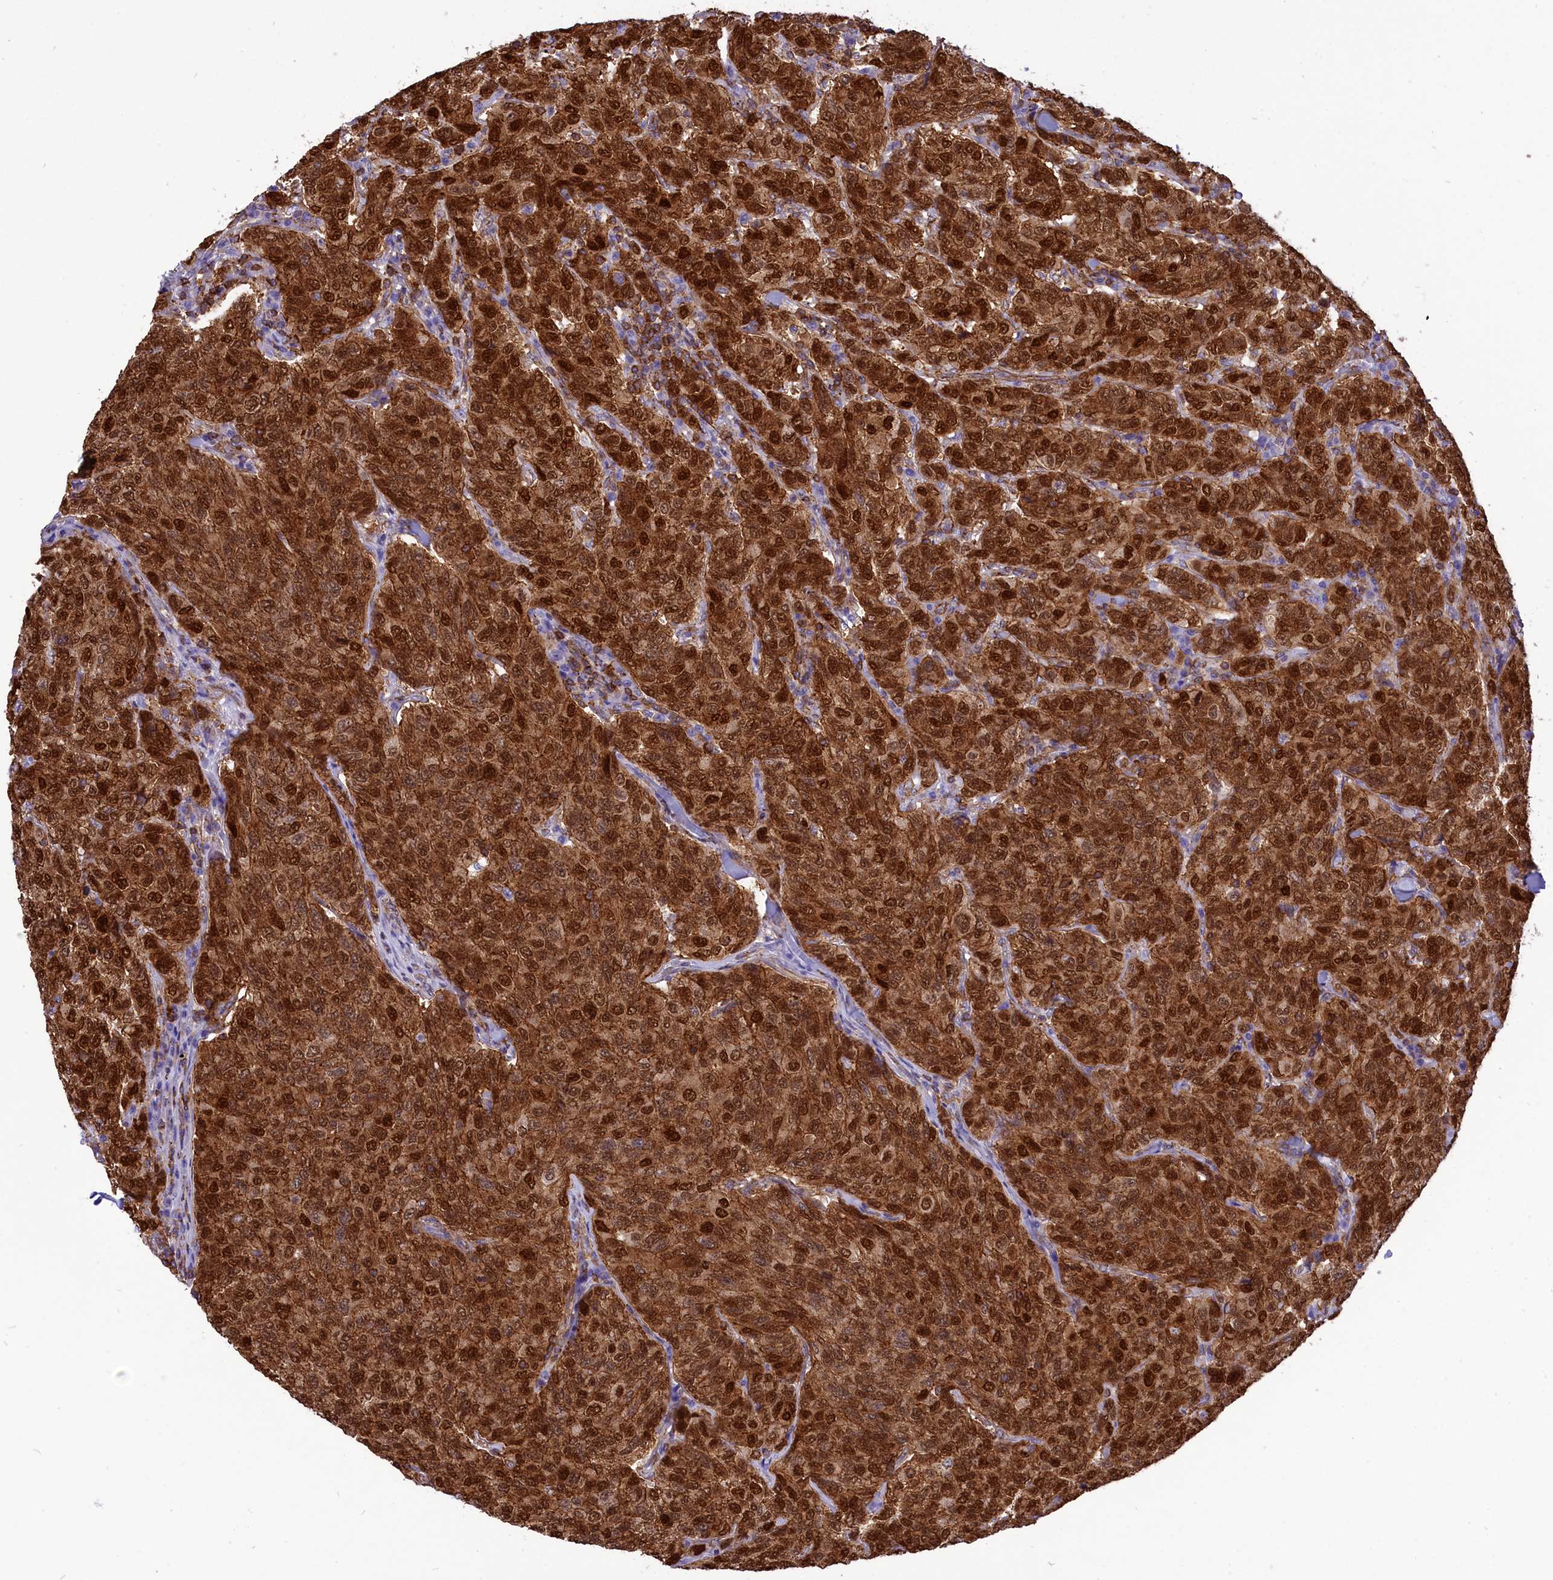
{"staining": {"intensity": "strong", "quantity": ">75%", "location": "cytoplasmic/membranous,nuclear"}, "tissue": "breast cancer", "cell_type": "Tumor cells", "image_type": "cancer", "snomed": [{"axis": "morphology", "description": "Duct carcinoma"}, {"axis": "topography", "description": "Breast"}], "caption": "Protein expression analysis of human invasive ductal carcinoma (breast) reveals strong cytoplasmic/membranous and nuclear expression in about >75% of tumor cells.", "gene": "SEPTIN9", "patient": {"sex": "female", "age": 55}}